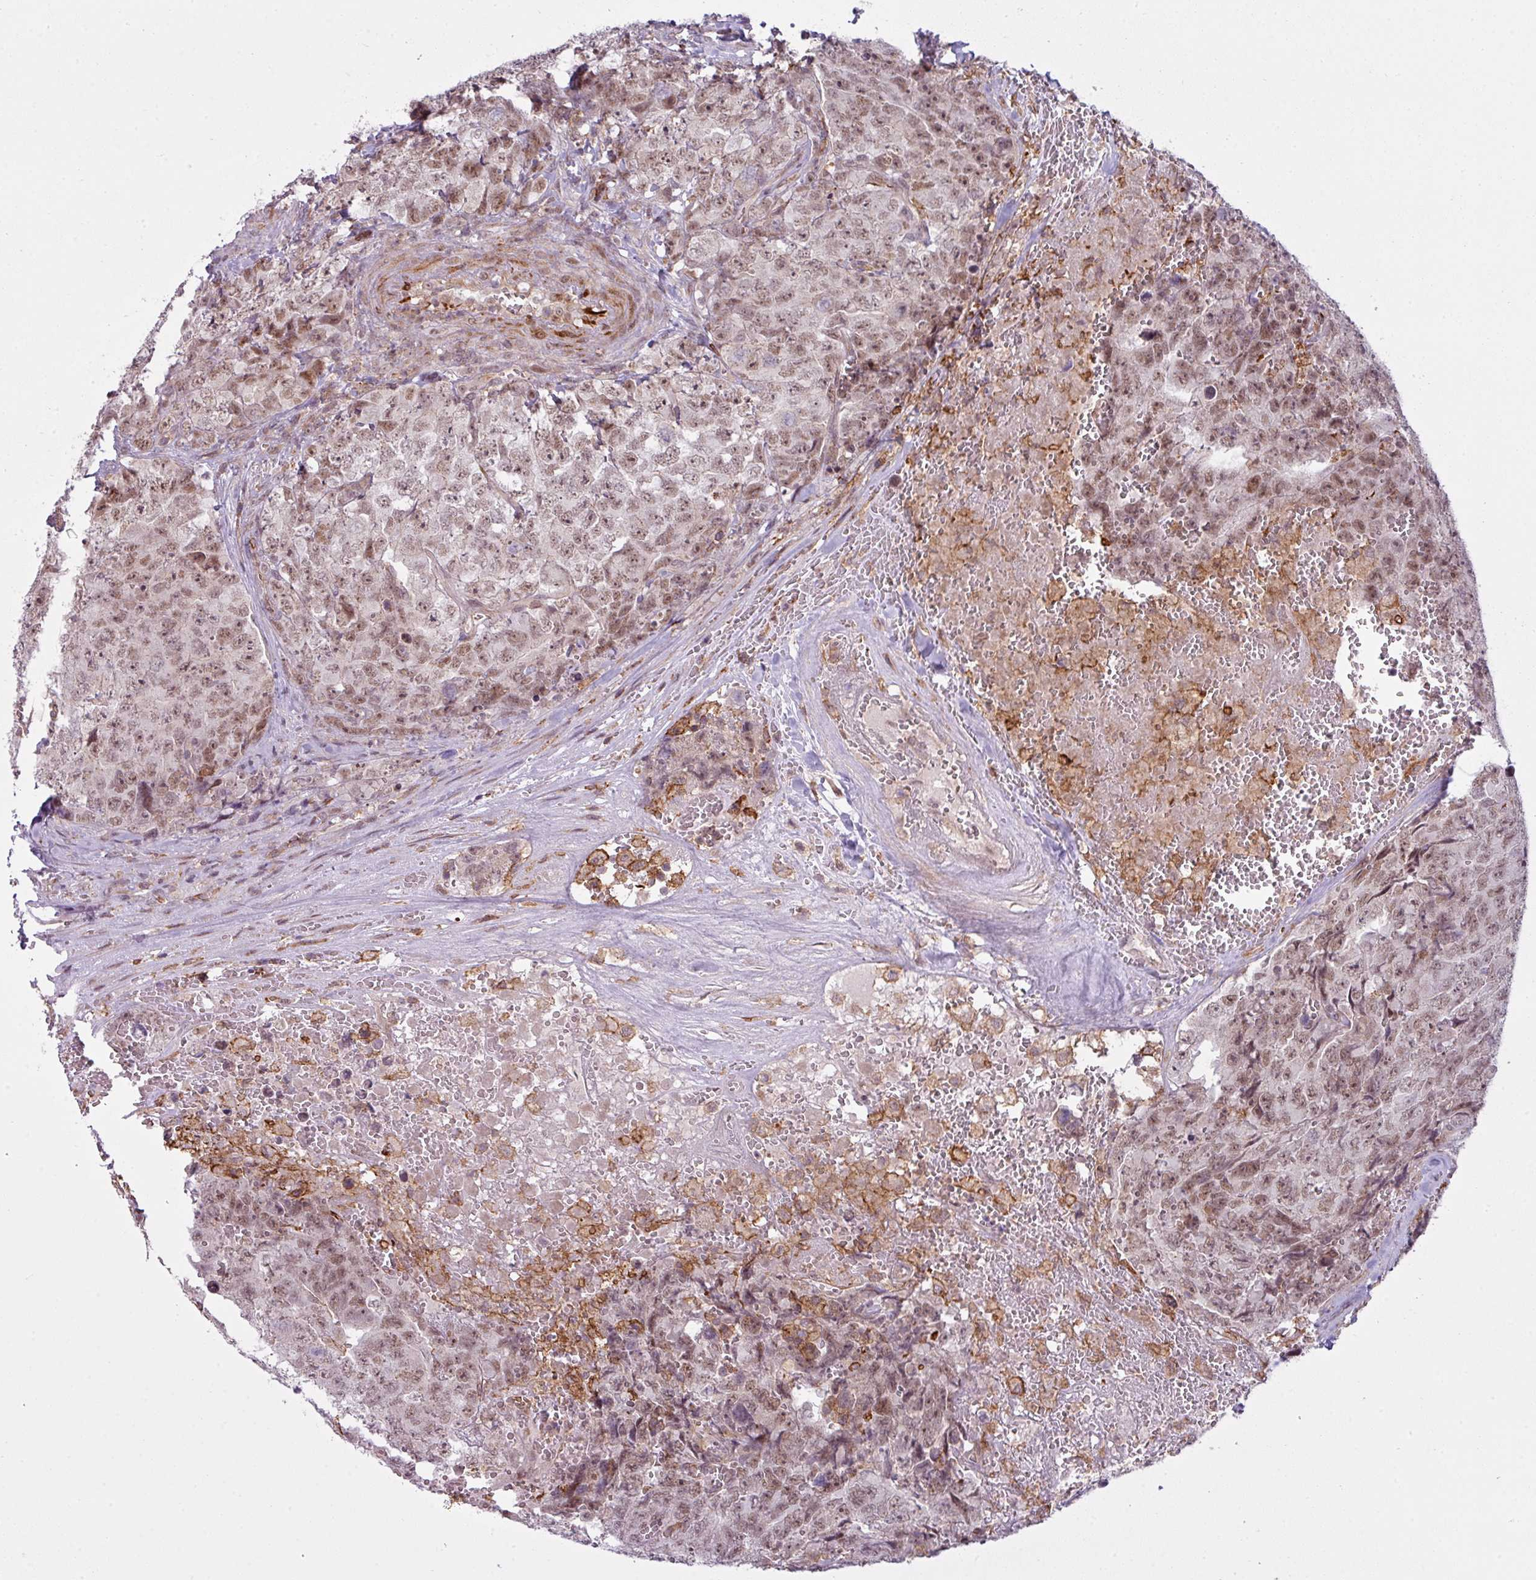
{"staining": {"intensity": "weak", "quantity": ">75%", "location": "nuclear"}, "tissue": "testis cancer", "cell_type": "Tumor cells", "image_type": "cancer", "snomed": [{"axis": "morphology", "description": "Seminoma, NOS"}, {"axis": "morphology", "description": "Teratoma, malignant, NOS"}, {"axis": "topography", "description": "Testis"}], "caption": "Immunohistochemistry (IHC) staining of testis cancer, which shows low levels of weak nuclear positivity in about >75% of tumor cells indicating weak nuclear protein expression. The staining was performed using DAB (3,3'-diaminobenzidine) (brown) for protein detection and nuclei were counterstained in hematoxylin (blue).", "gene": "ZC2HC1C", "patient": {"sex": "male", "age": 34}}